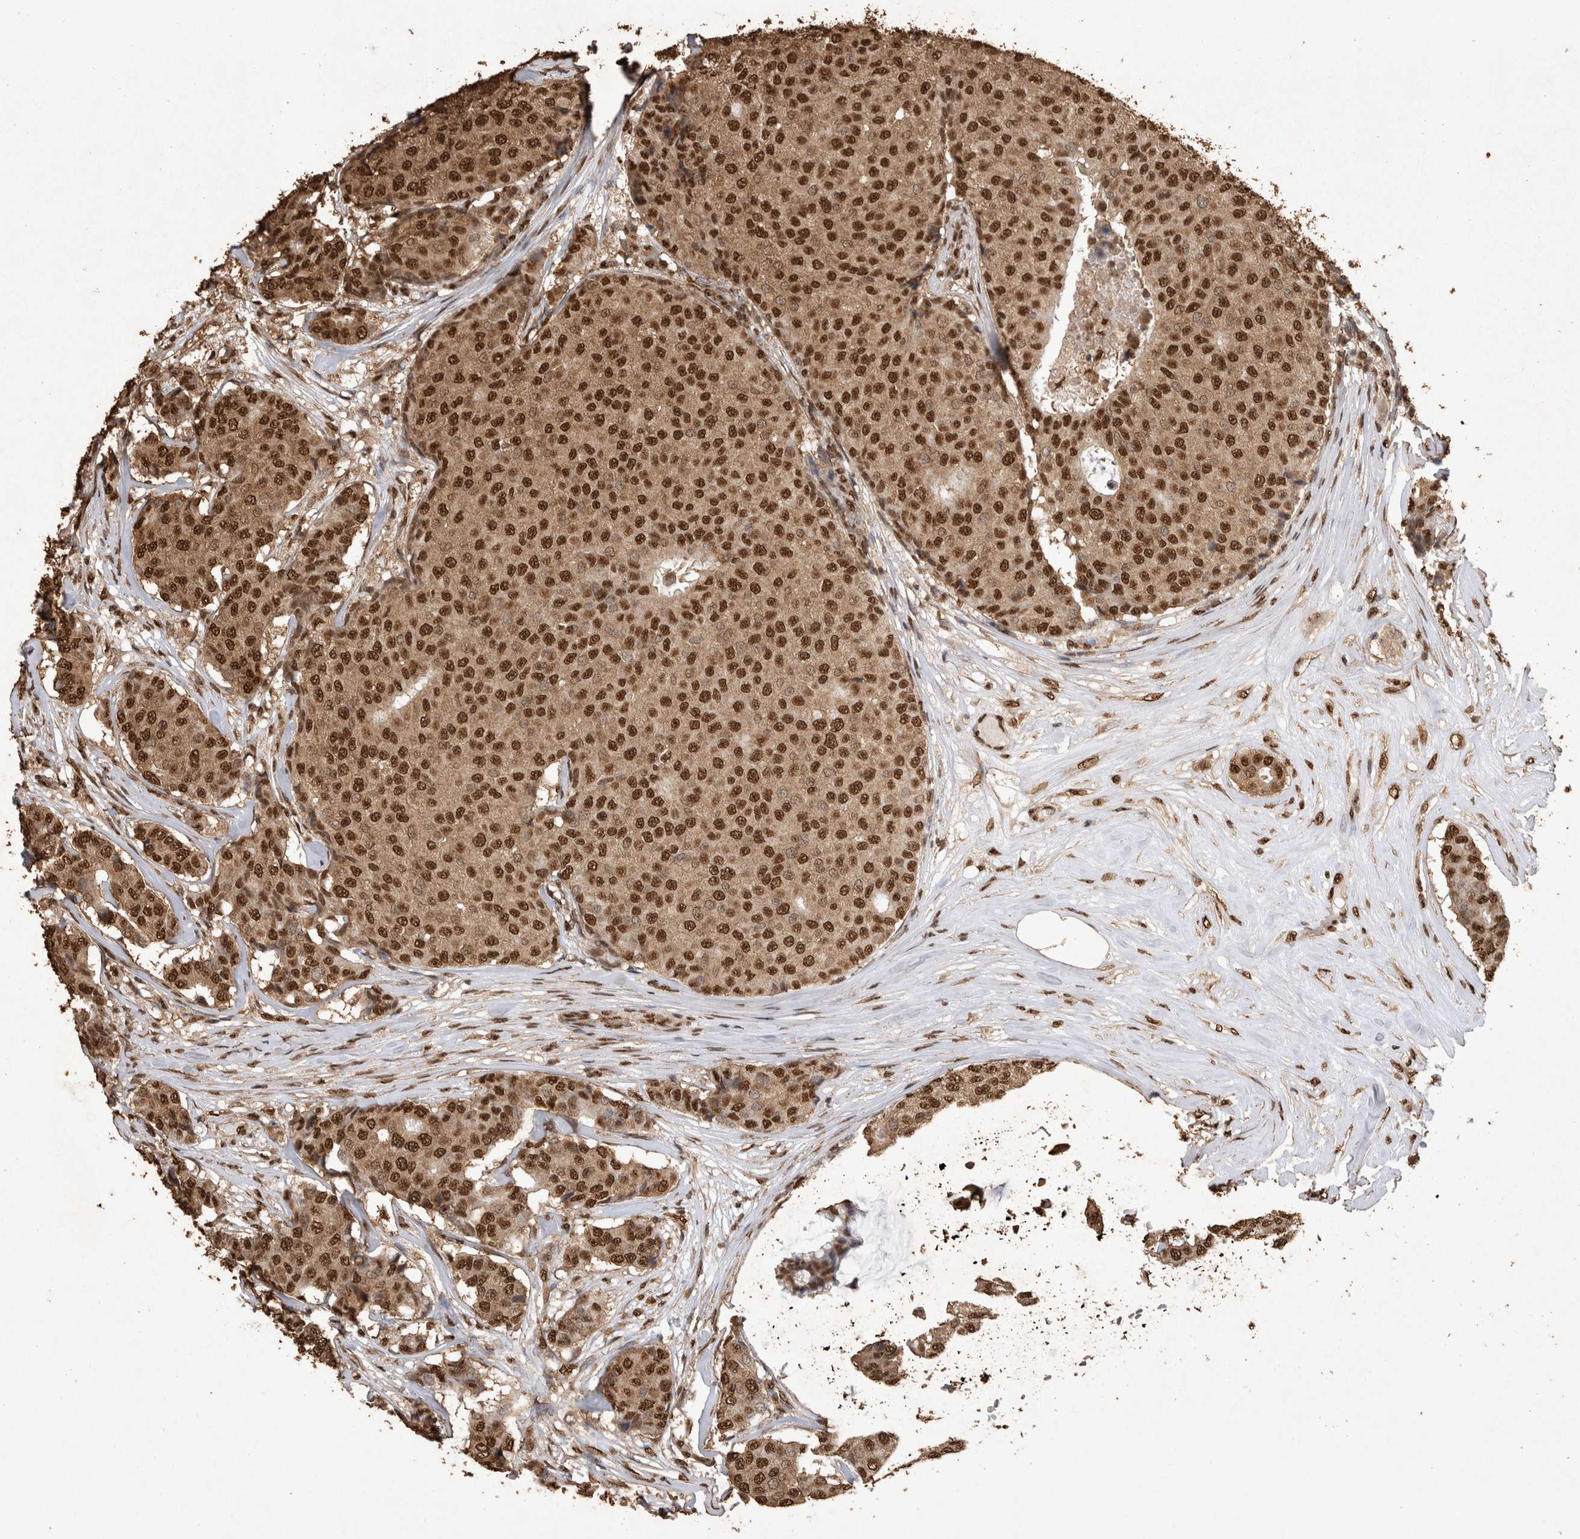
{"staining": {"intensity": "strong", "quantity": ">75%", "location": "cytoplasmic/membranous,nuclear"}, "tissue": "breast cancer", "cell_type": "Tumor cells", "image_type": "cancer", "snomed": [{"axis": "morphology", "description": "Duct carcinoma"}, {"axis": "topography", "description": "Breast"}], "caption": "Tumor cells demonstrate high levels of strong cytoplasmic/membranous and nuclear staining in about >75% of cells in breast cancer (intraductal carcinoma).", "gene": "OAS2", "patient": {"sex": "female", "age": 75}}